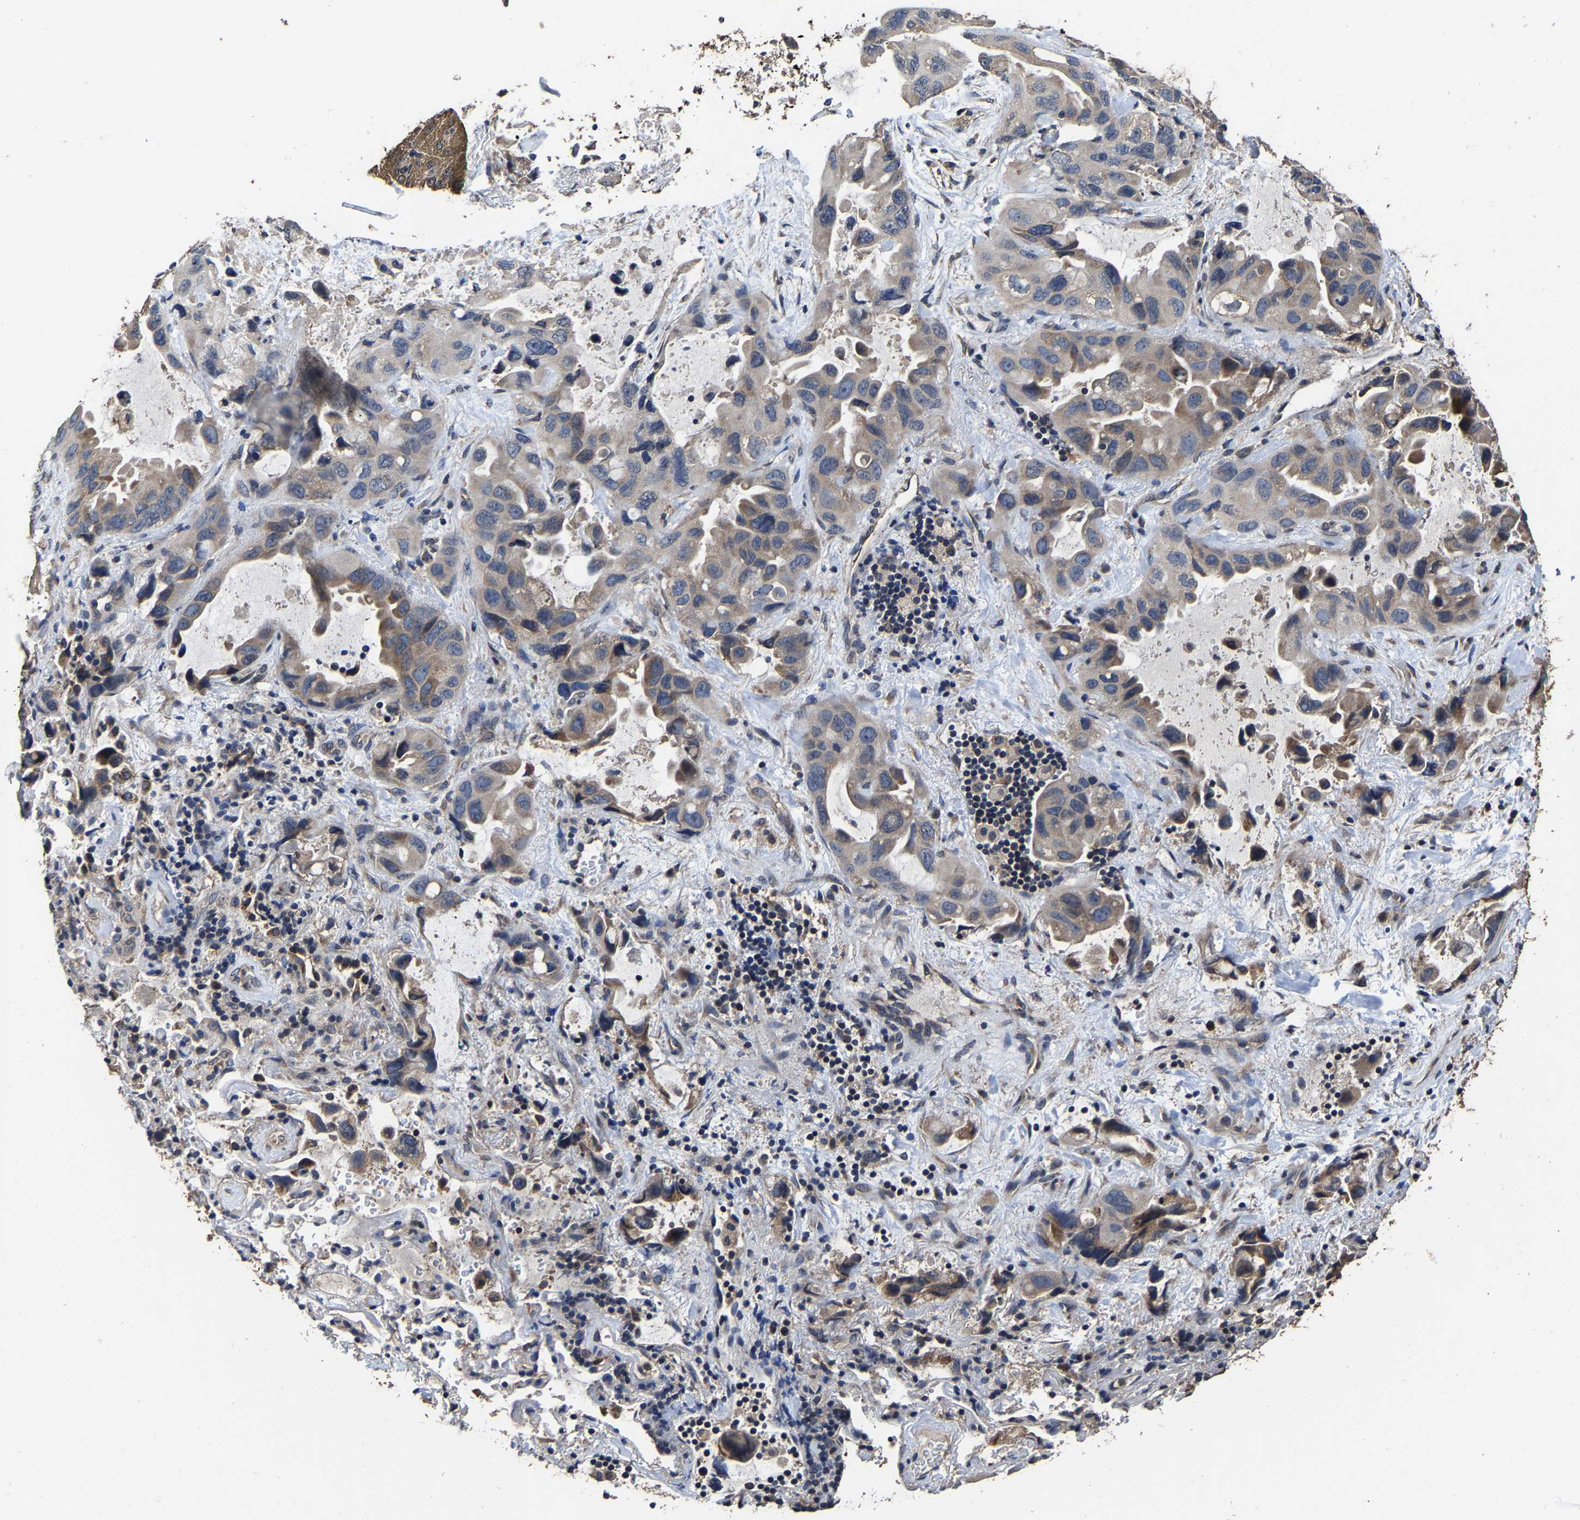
{"staining": {"intensity": "weak", "quantity": "25%-75%", "location": "cytoplasmic/membranous"}, "tissue": "lung cancer", "cell_type": "Tumor cells", "image_type": "cancer", "snomed": [{"axis": "morphology", "description": "Squamous cell carcinoma, NOS"}, {"axis": "topography", "description": "Lung"}], "caption": "Approximately 25%-75% of tumor cells in human lung cancer display weak cytoplasmic/membranous protein expression as visualized by brown immunohistochemical staining.", "gene": "EBAG9", "patient": {"sex": "female", "age": 73}}